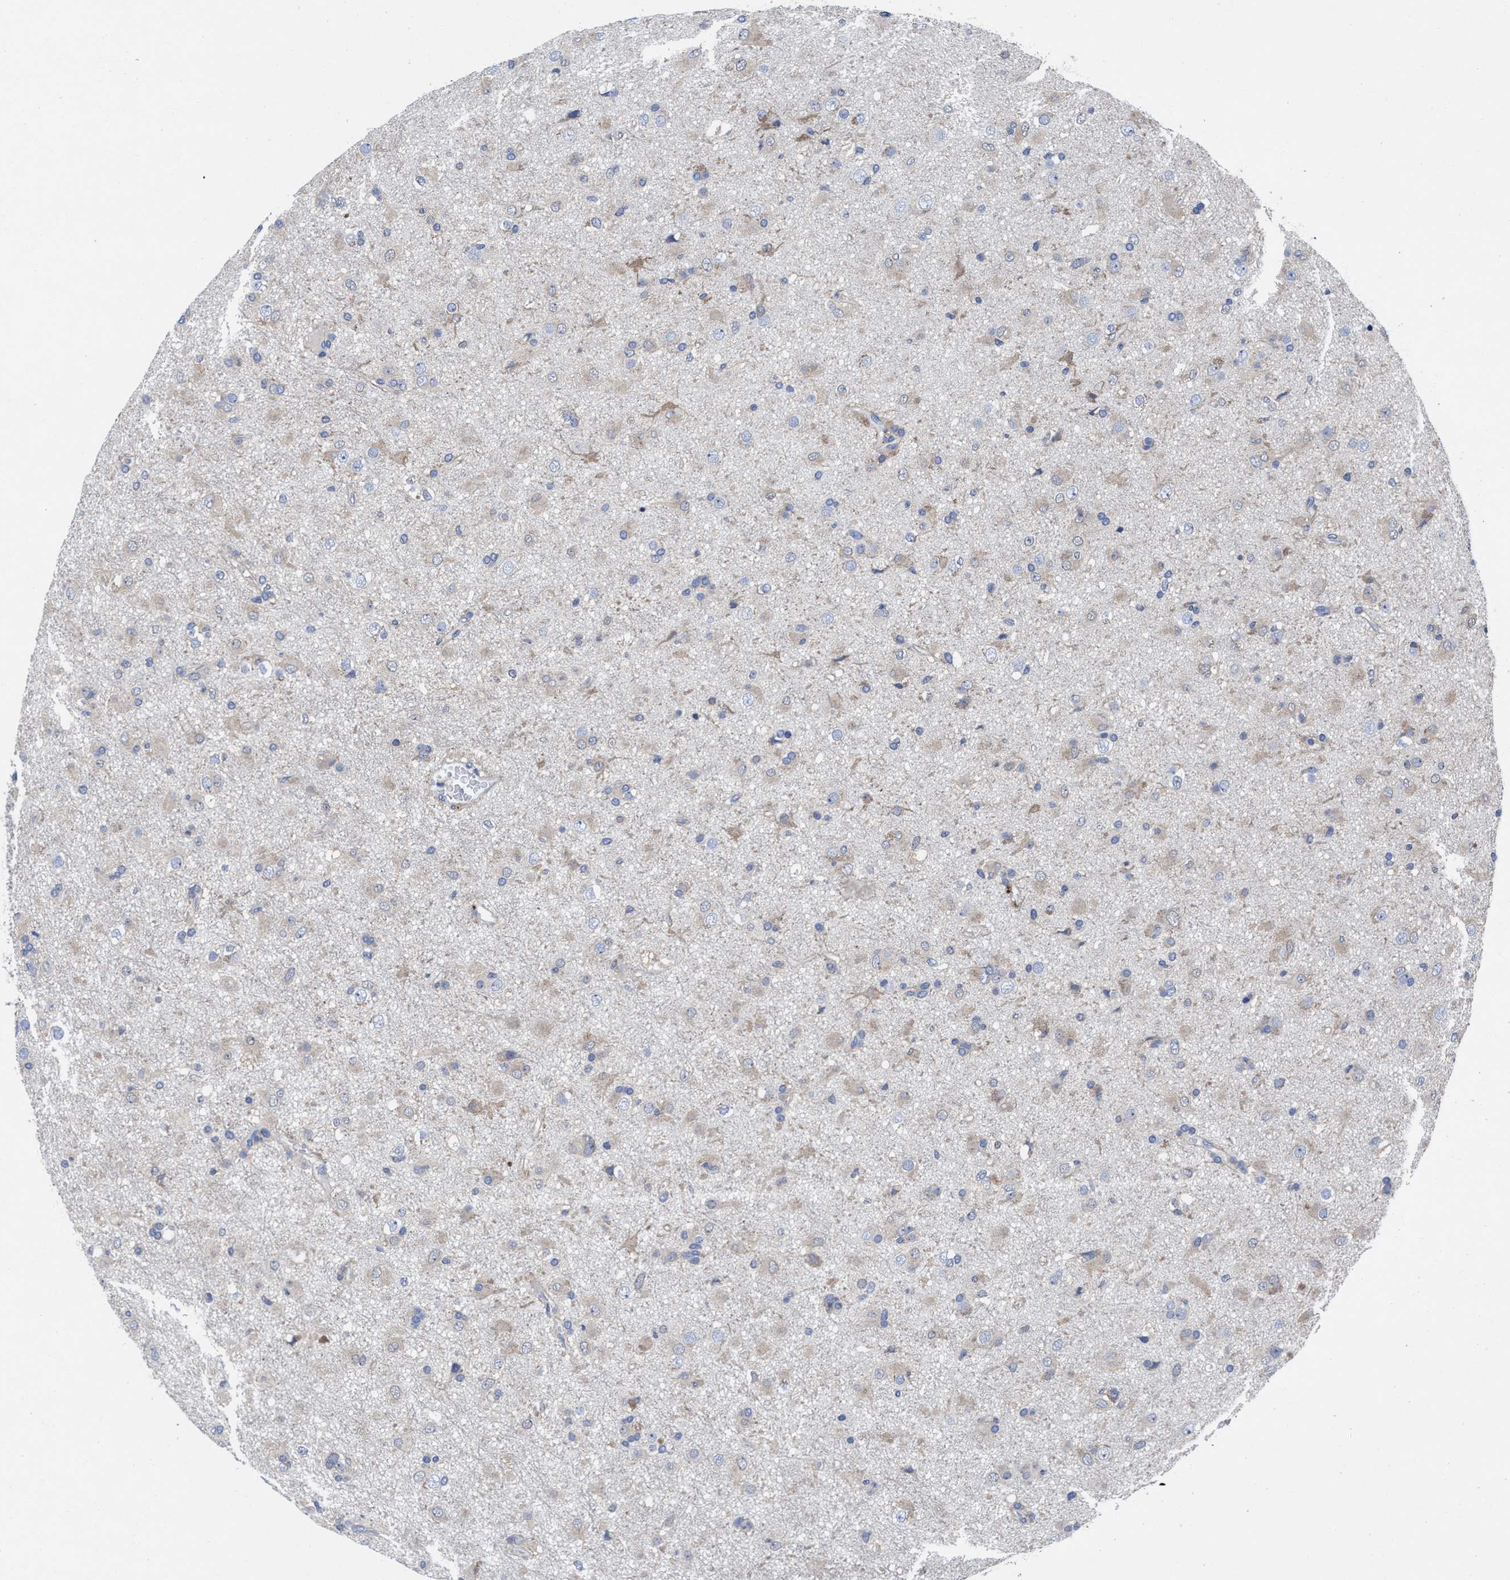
{"staining": {"intensity": "weak", "quantity": "25%-75%", "location": "cytoplasmic/membranous"}, "tissue": "glioma", "cell_type": "Tumor cells", "image_type": "cancer", "snomed": [{"axis": "morphology", "description": "Glioma, malignant, Low grade"}, {"axis": "topography", "description": "Brain"}], "caption": "Glioma stained for a protein exhibits weak cytoplasmic/membranous positivity in tumor cells.", "gene": "TXNDC17", "patient": {"sex": "male", "age": 65}}